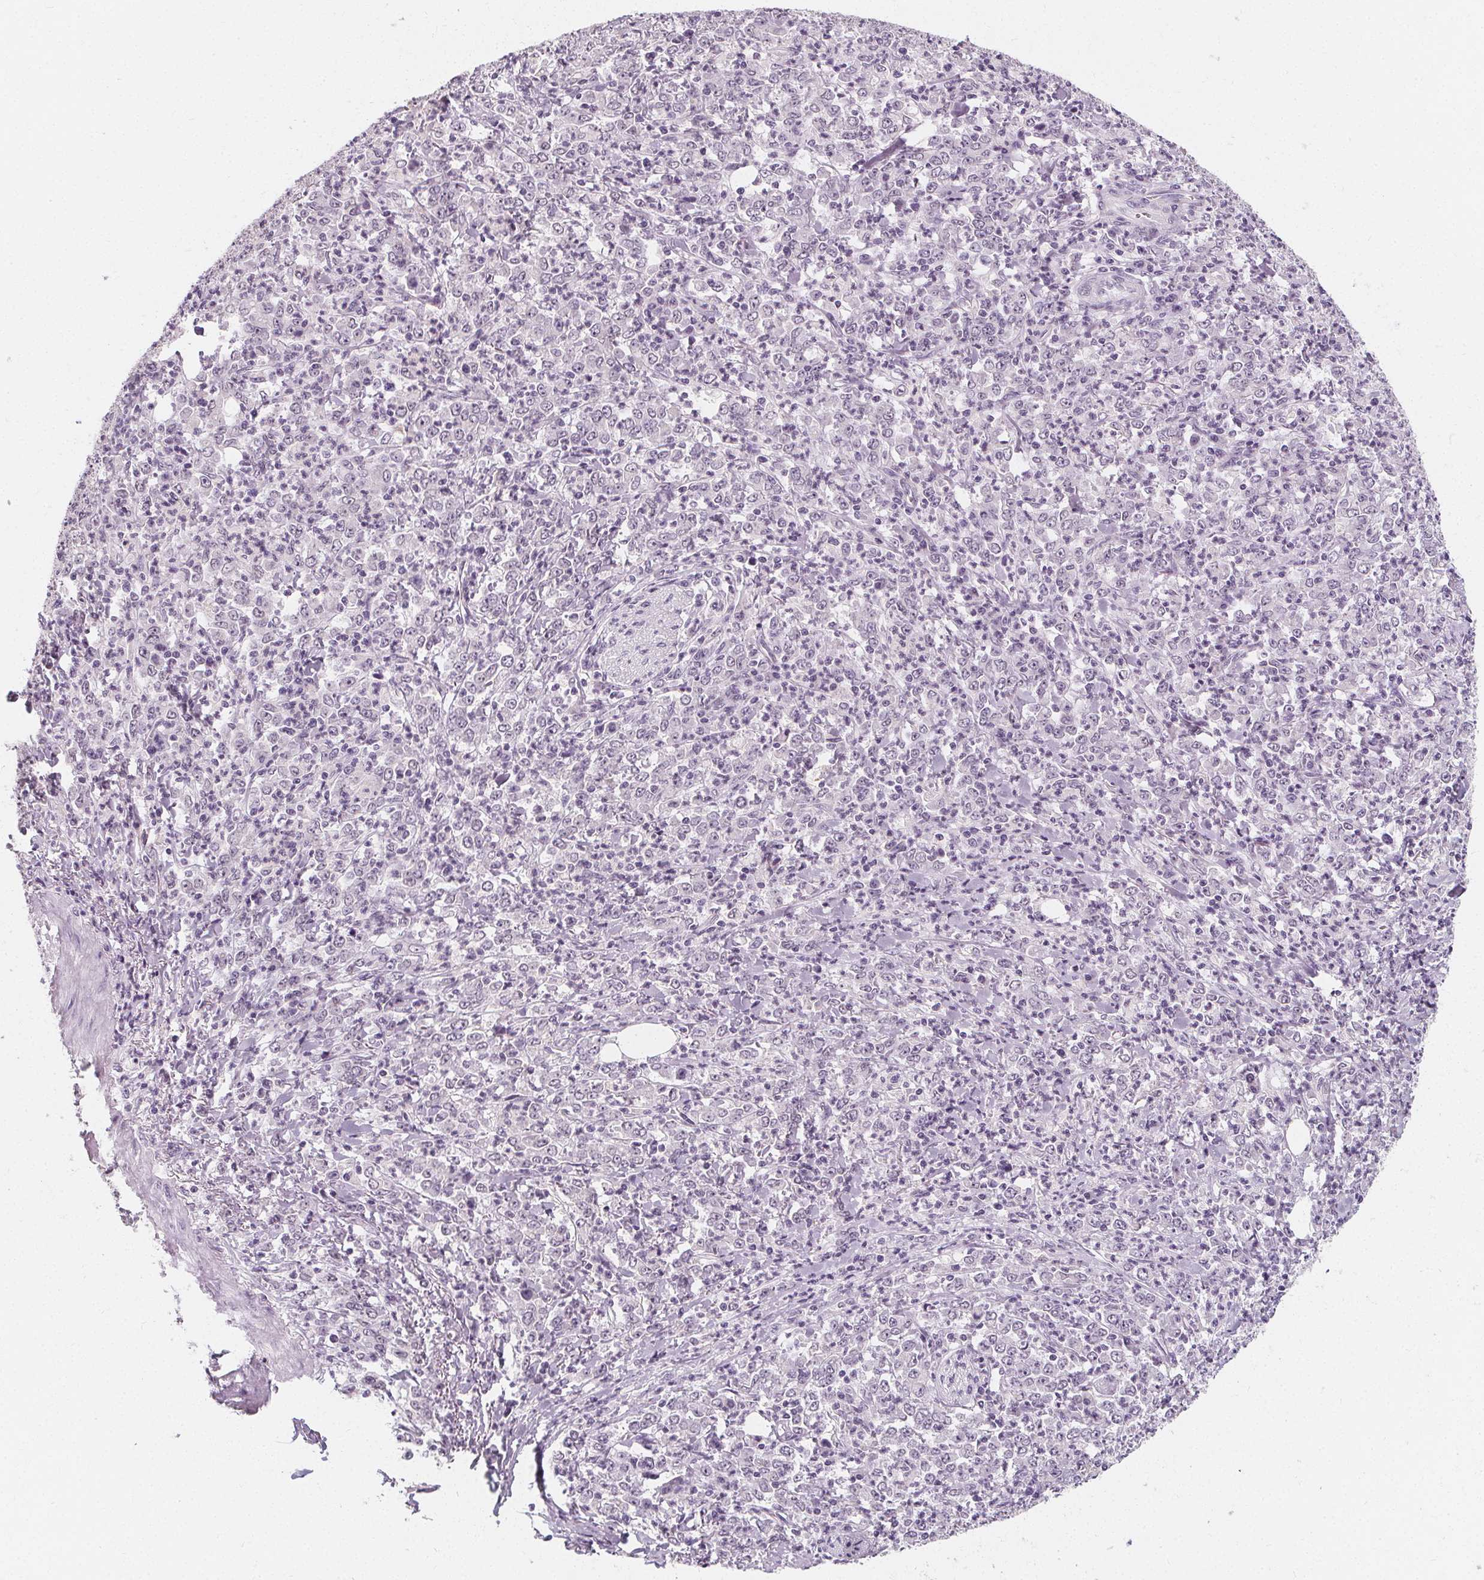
{"staining": {"intensity": "negative", "quantity": "none", "location": "none"}, "tissue": "stomach cancer", "cell_type": "Tumor cells", "image_type": "cancer", "snomed": [{"axis": "morphology", "description": "Adenocarcinoma, NOS"}, {"axis": "topography", "description": "Stomach, lower"}], "caption": "Immunohistochemistry image of human adenocarcinoma (stomach) stained for a protein (brown), which exhibits no staining in tumor cells. (DAB IHC, high magnification).", "gene": "DBX2", "patient": {"sex": "female", "age": 71}}